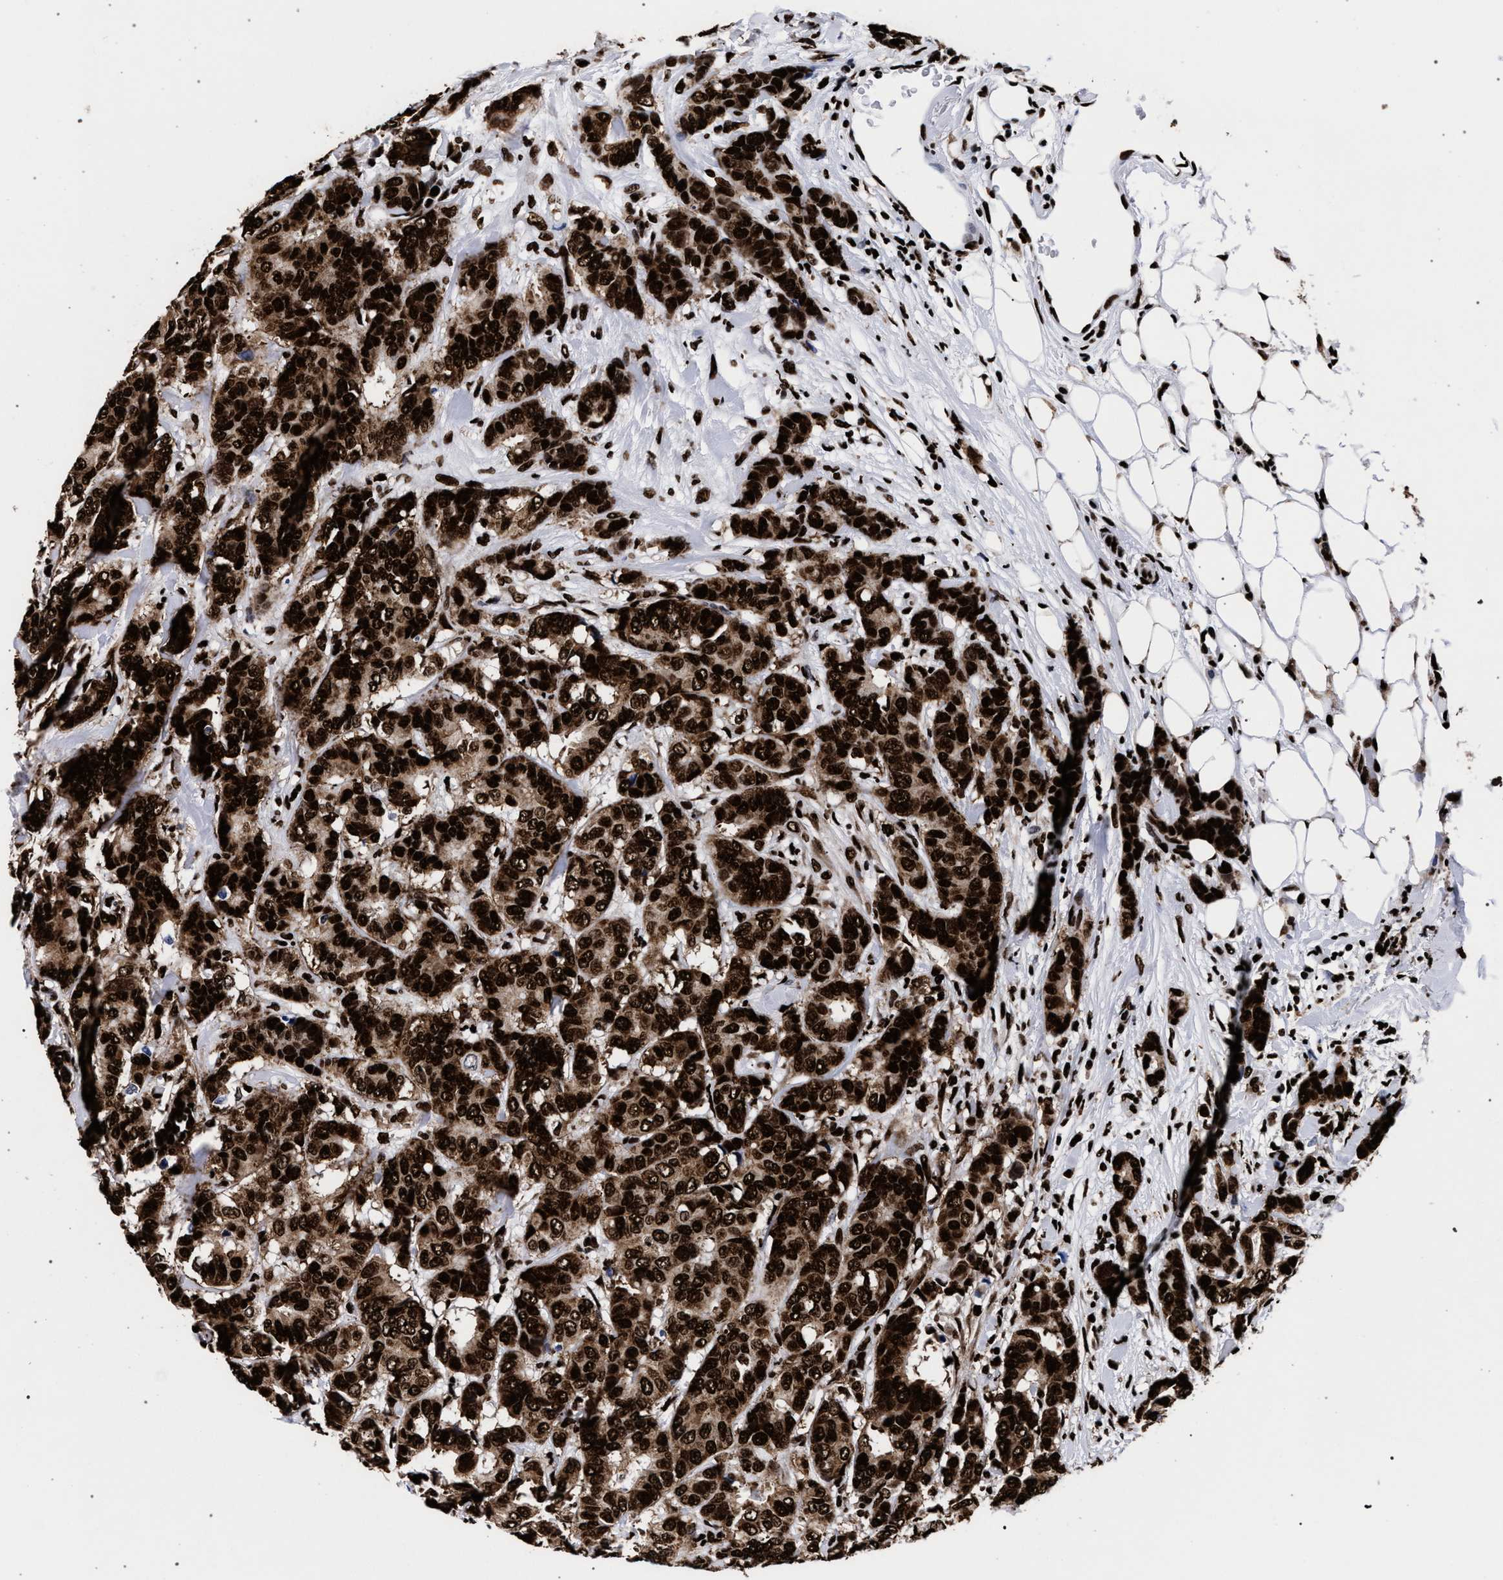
{"staining": {"intensity": "strong", "quantity": ">75%", "location": "cytoplasmic/membranous,nuclear"}, "tissue": "breast cancer", "cell_type": "Tumor cells", "image_type": "cancer", "snomed": [{"axis": "morphology", "description": "Duct carcinoma"}, {"axis": "topography", "description": "Breast"}], "caption": "Breast invasive ductal carcinoma was stained to show a protein in brown. There is high levels of strong cytoplasmic/membranous and nuclear staining in about >75% of tumor cells. (brown staining indicates protein expression, while blue staining denotes nuclei).", "gene": "HNRNPA1", "patient": {"sex": "female", "age": 87}}